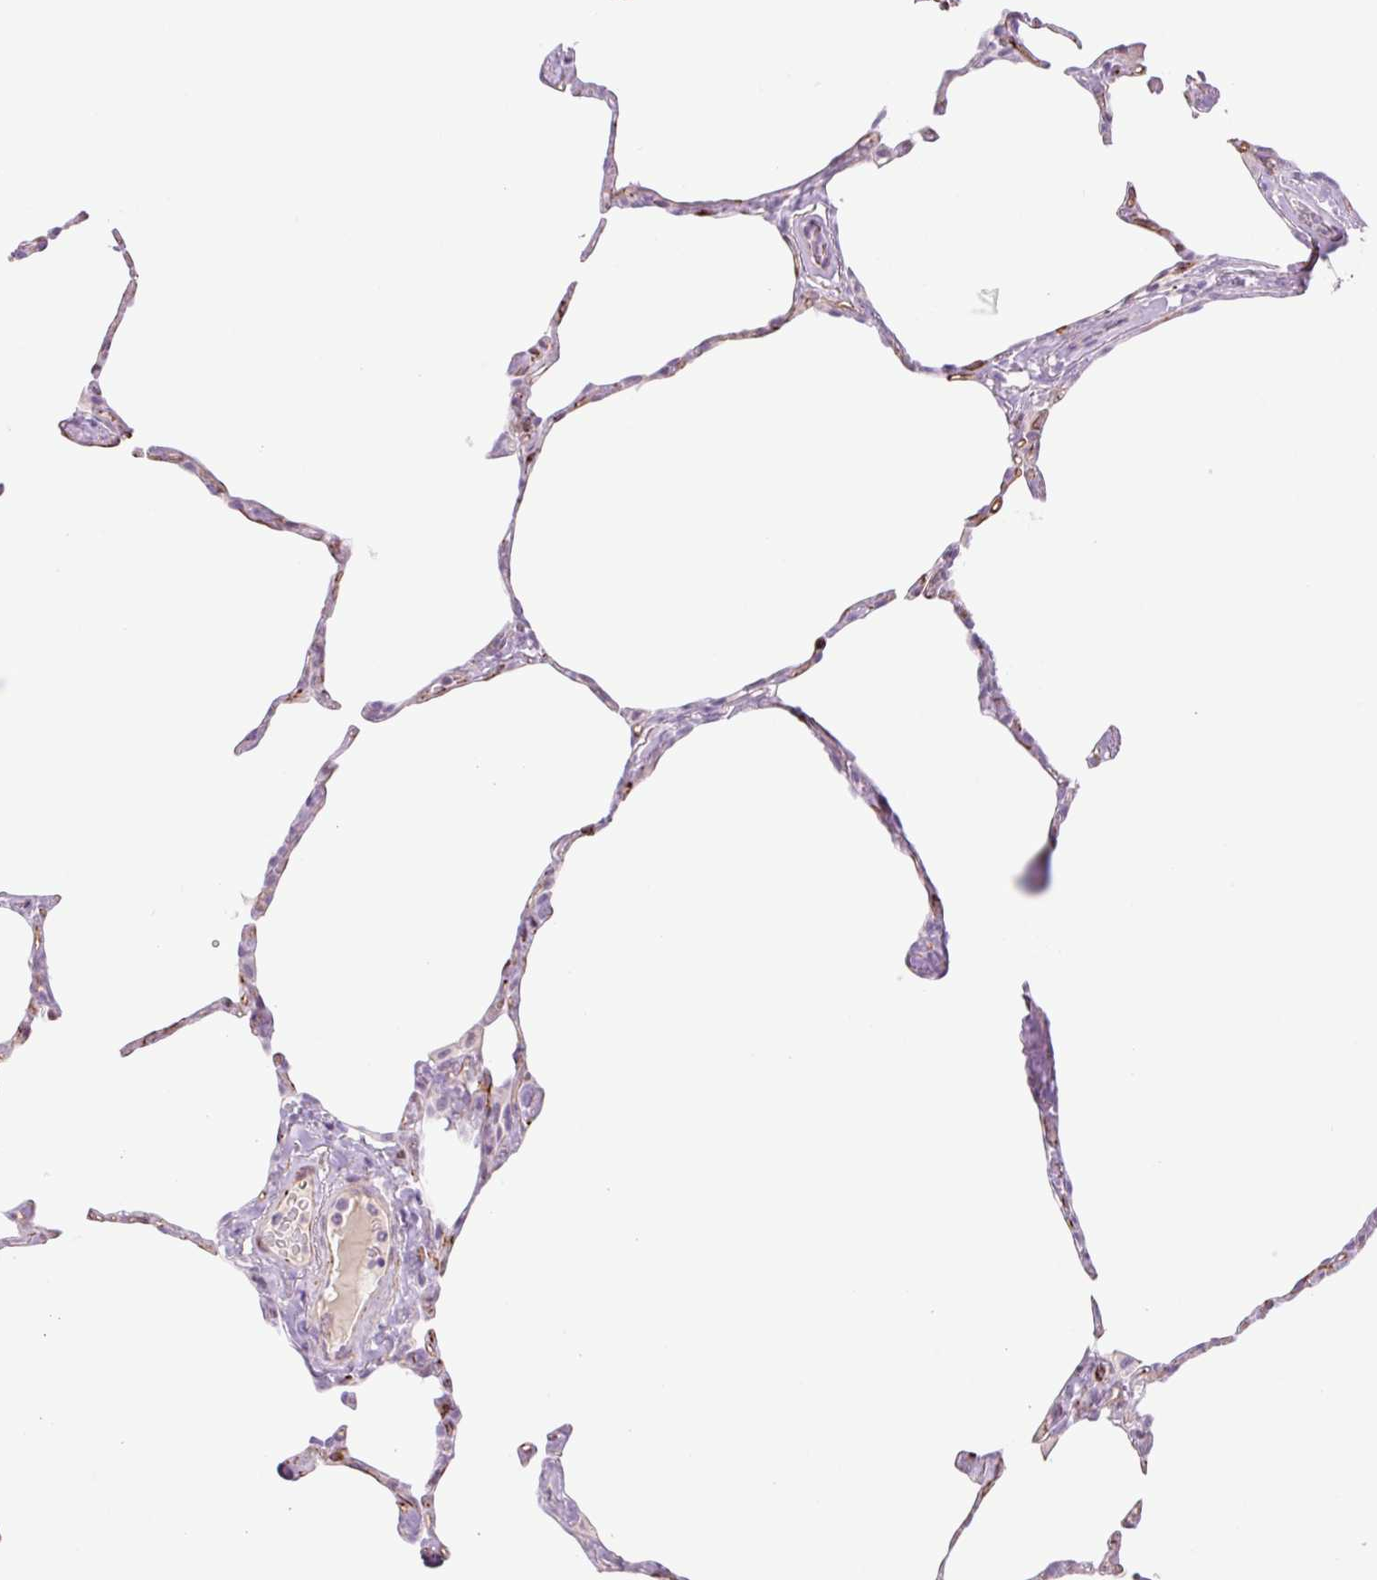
{"staining": {"intensity": "negative", "quantity": "none", "location": "none"}, "tissue": "lung", "cell_type": "Alveolar cells", "image_type": "normal", "snomed": [{"axis": "morphology", "description": "Normal tissue, NOS"}, {"axis": "topography", "description": "Lung"}], "caption": "DAB (3,3'-diaminobenzidine) immunohistochemical staining of normal human lung demonstrates no significant expression in alveolar cells. (DAB immunohistochemistry (IHC) visualized using brightfield microscopy, high magnification).", "gene": "ZFYVE21", "patient": {"sex": "male", "age": 65}}